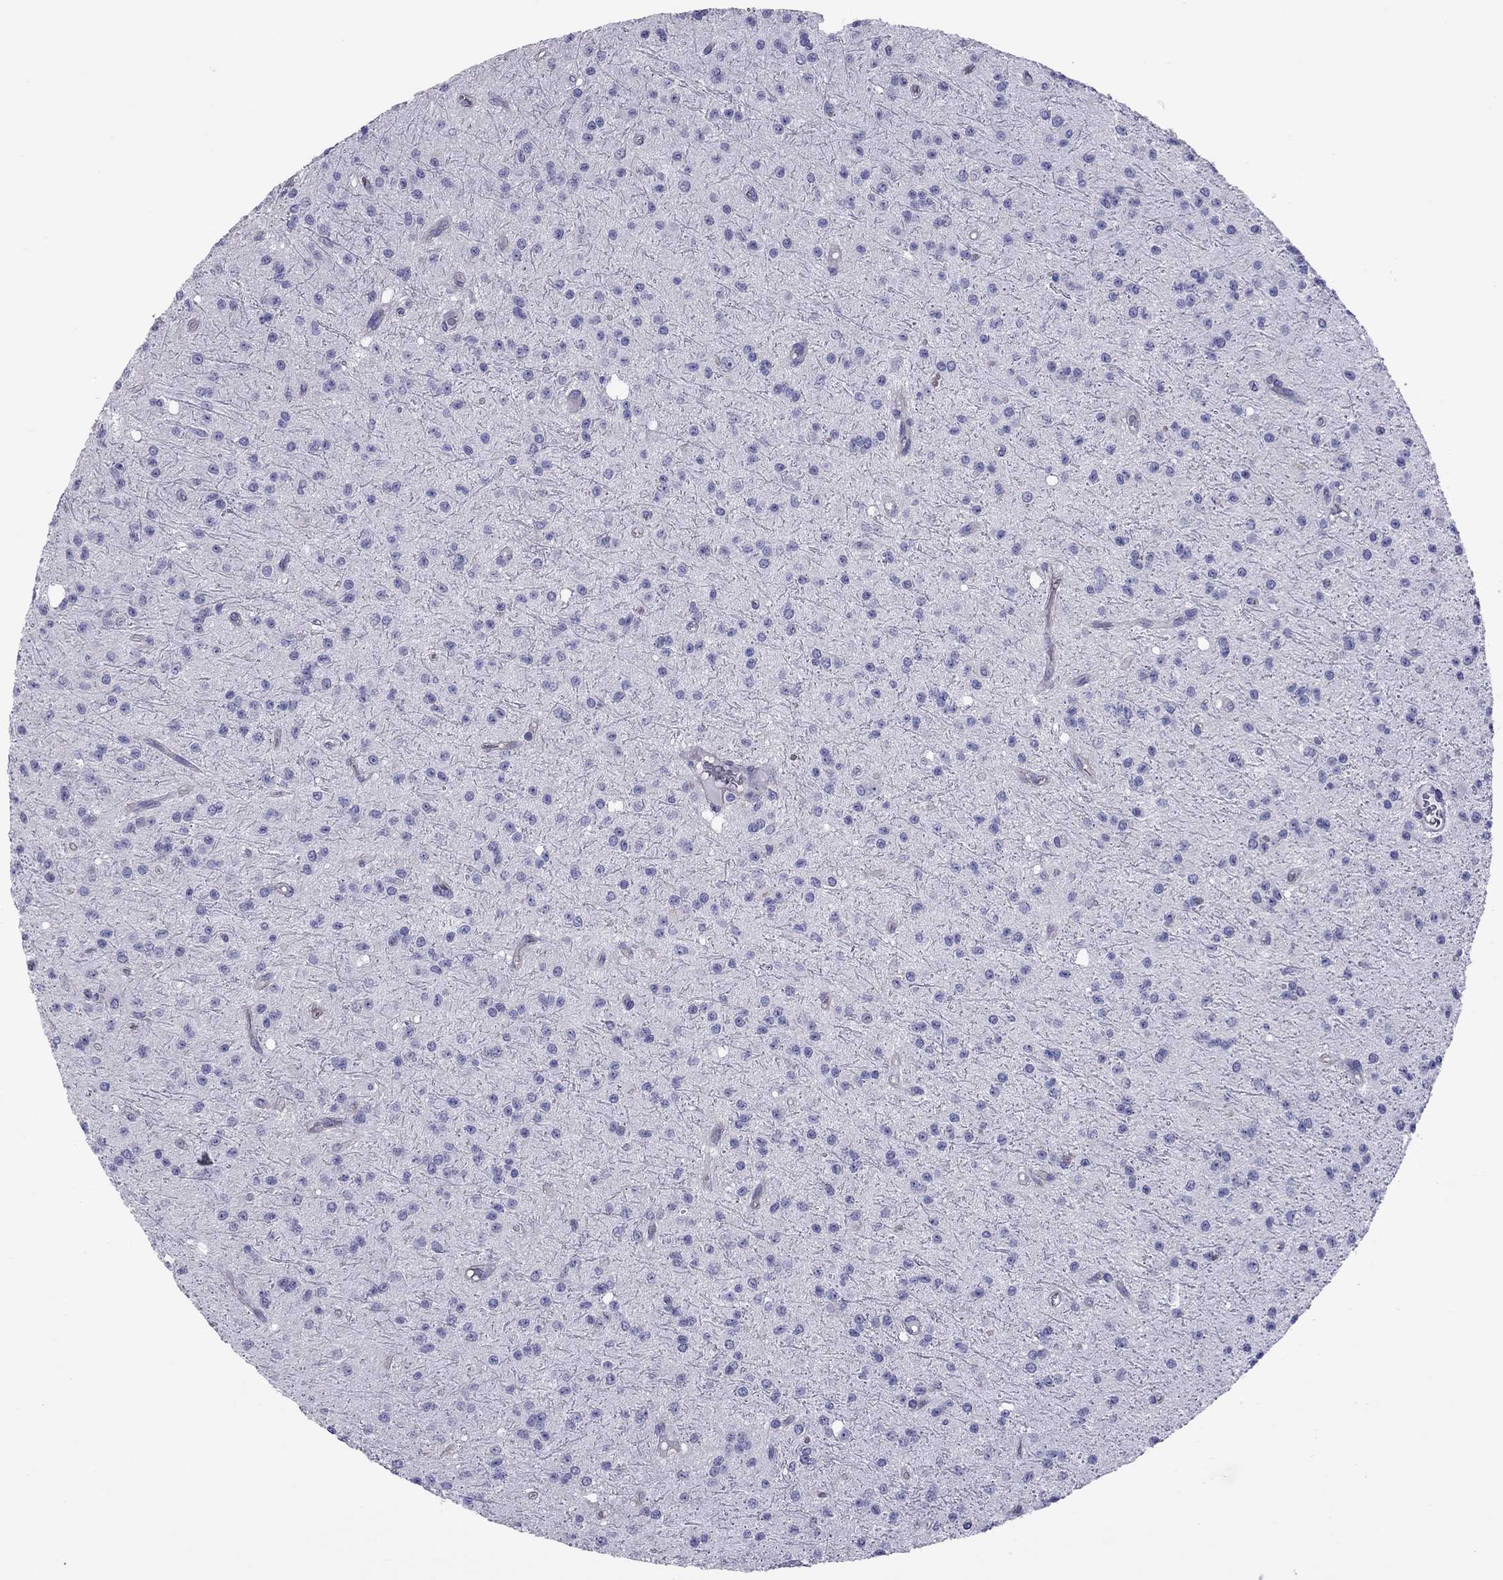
{"staining": {"intensity": "negative", "quantity": "none", "location": "none"}, "tissue": "glioma", "cell_type": "Tumor cells", "image_type": "cancer", "snomed": [{"axis": "morphology", "description": "Glioma, malignant, Low grade"}, {"axis": "topography", "description": "Brain"}], "caption": "Glioma stained for a protein using IHC reveals no expression tumor cells.", "gene": "ALOX15B", "patient": {"sex": "male", "age": 27}}